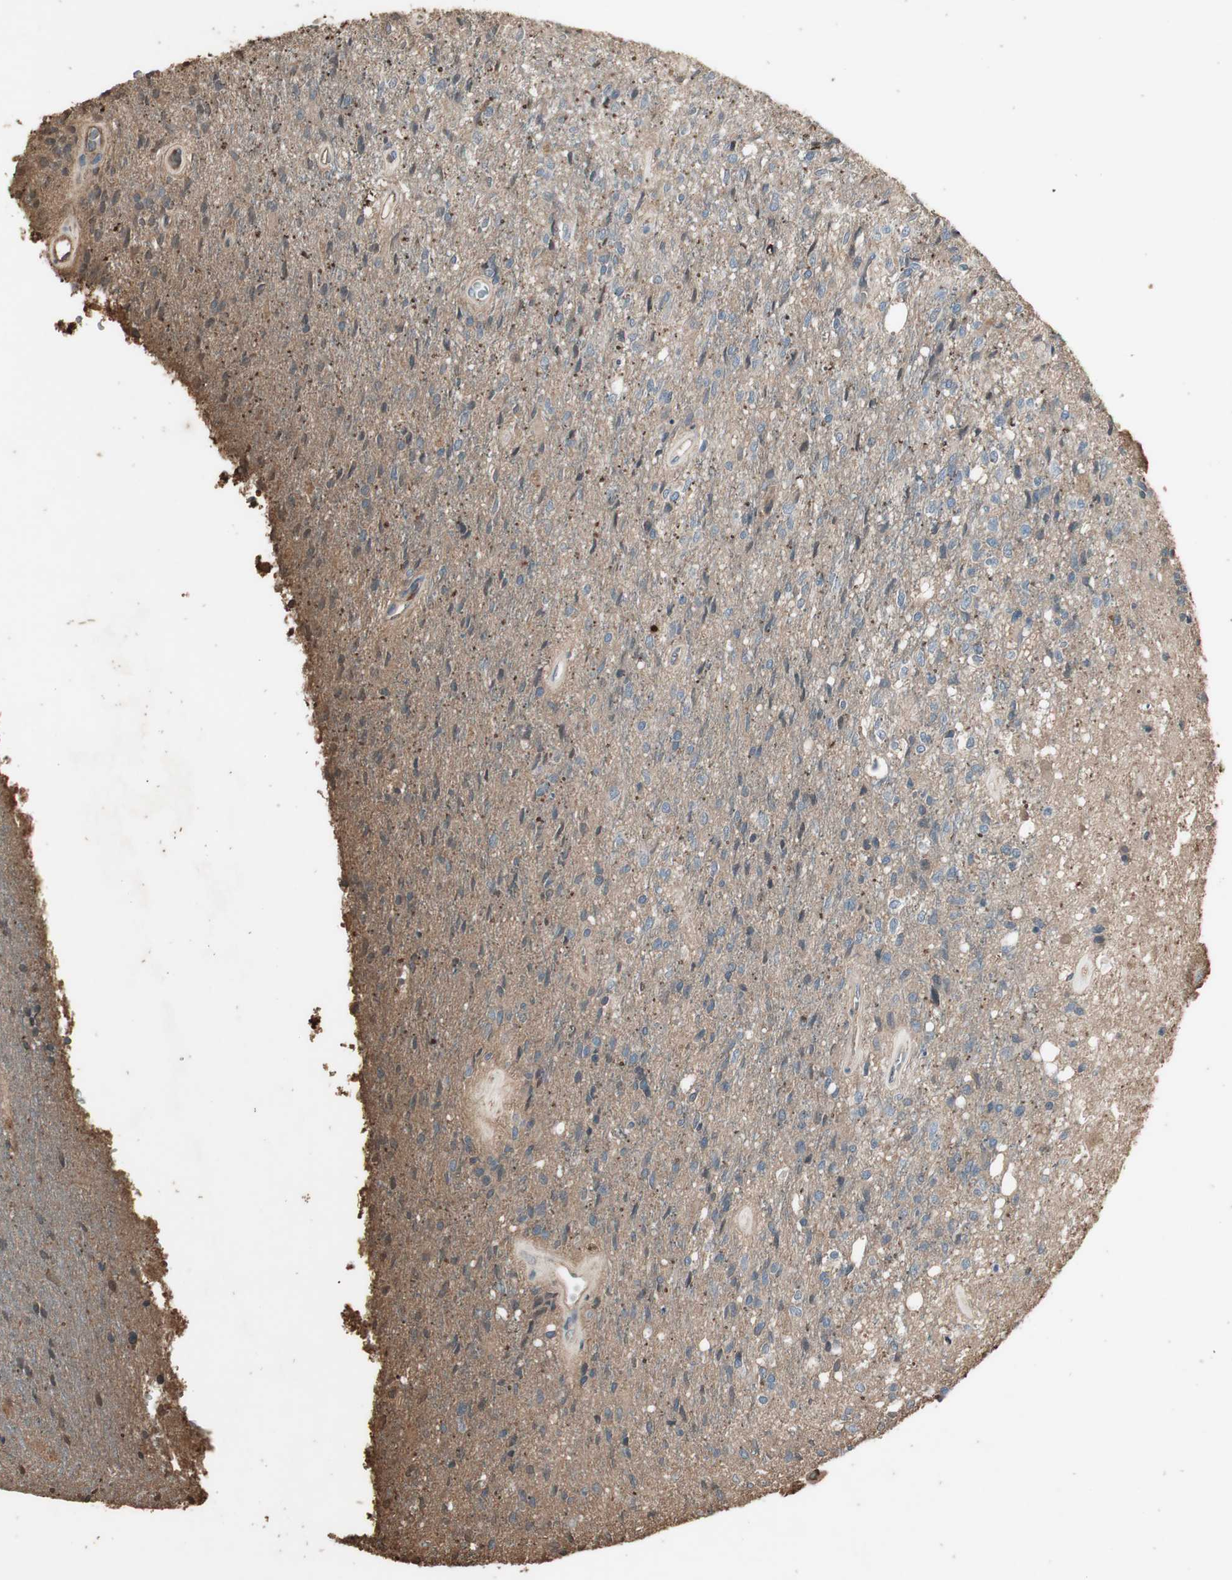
{"staining": {"intensity": "negative", "quantity": "none", "location": "none"}, "tissue": "glioma", "cell_type": "Tumor cells", "image_type": "cancer", "snomed": [{"axis": "morphology", "description": "Normal tissue, NOS"}, {"axis": "morphology", "description": "Glioma, malignant, High grade"}, {"axis": "topography", "description": "Cerebral cortex"}], "caption": "A histopathology image of glioma stained for a protein reveals no brown staining in tumor cells.", "gene": "MMP14", "patient": {"sex": "male", "age": 77}}